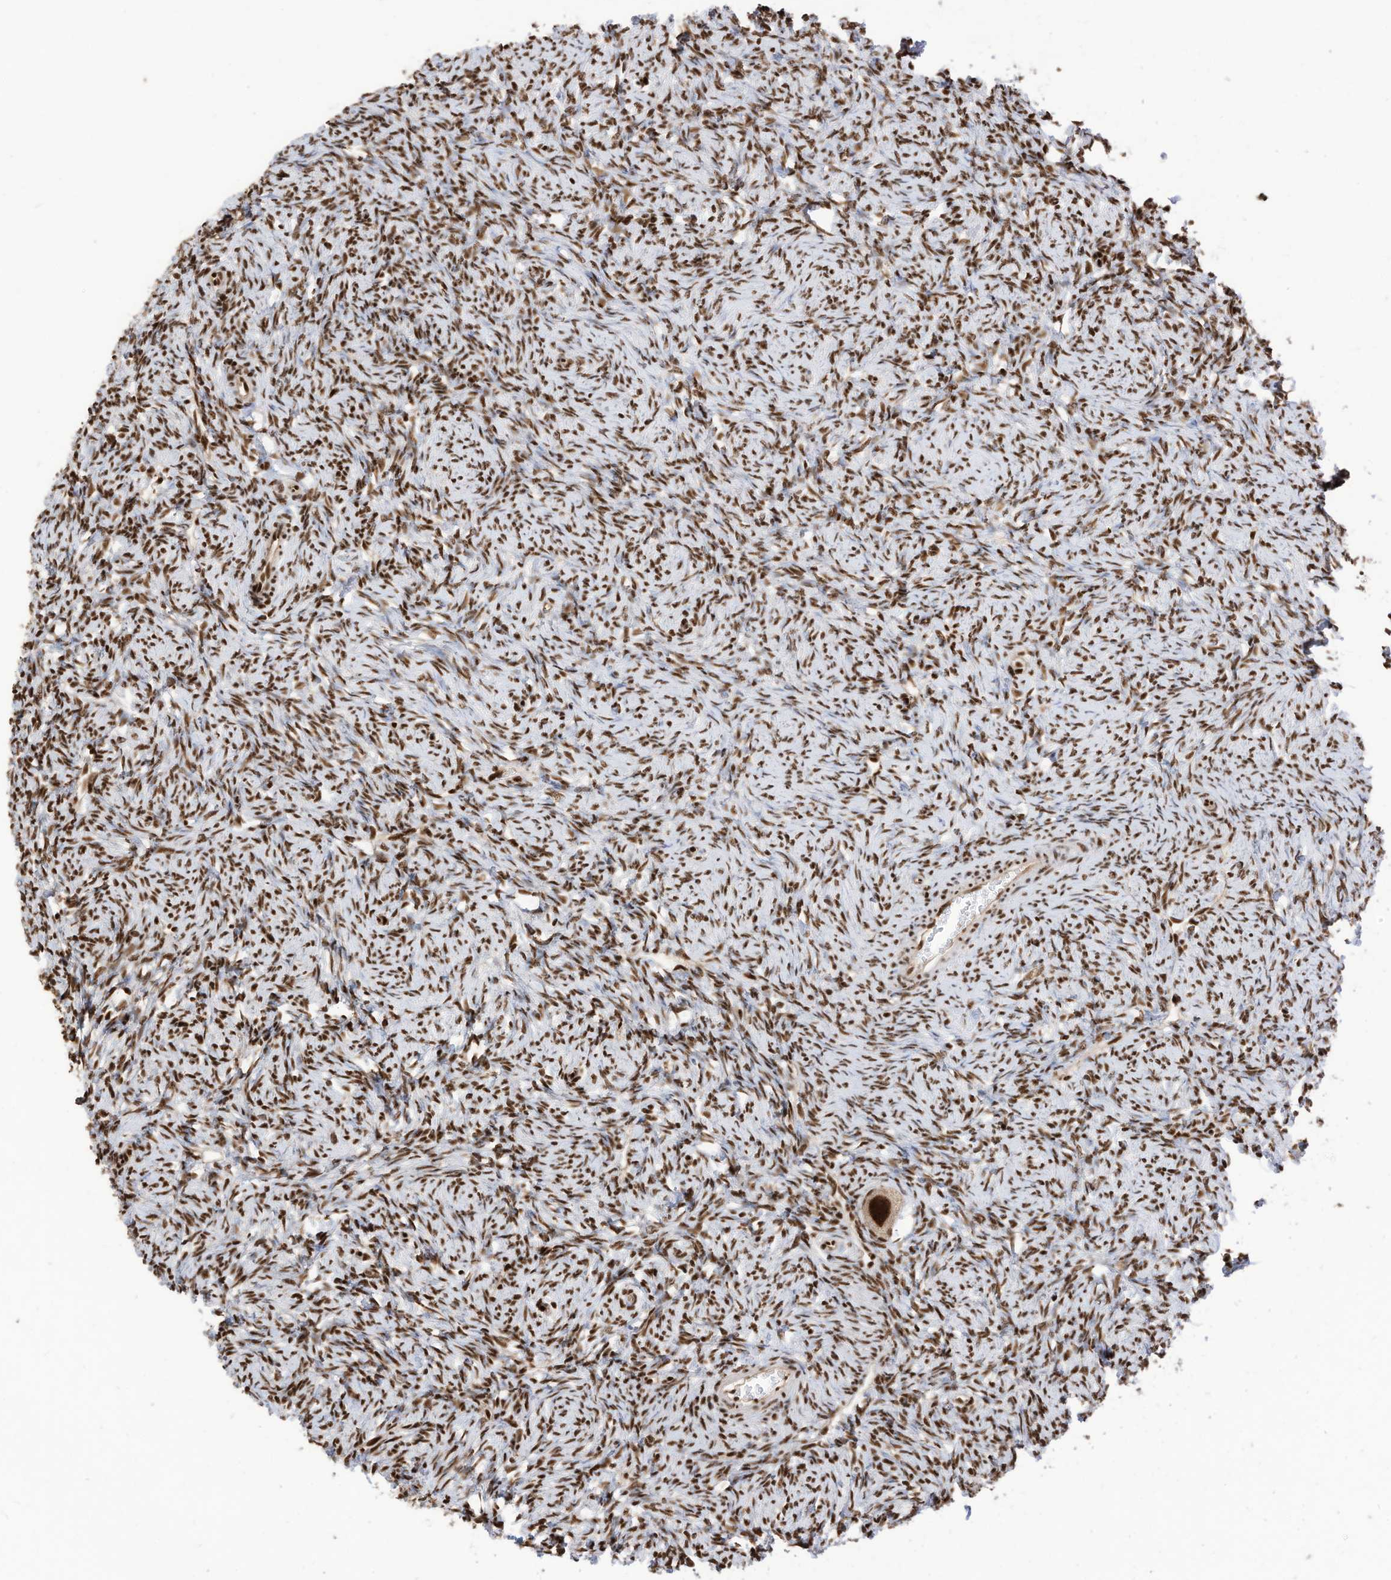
{"staining": {"intensity": "strong", "quantity": ">75%", "location": "nuclear"}, "tissue": "ovary", "cell_type": "Follicle cells", "image_type": "normal", "snomed": [{"axis": "morphology", "description": "Normal tissue, NOS"}, {"axis": "morphology", "description": "Cyst, NOS"}, {"axis": "topography", "description": "Ovary"}], "caption": "Protein analysis of unremarkable ovary exhibits strong nuclear expression in about >75% of follicle cells.", "gene": "SF3A3", "patient": {"sex": "female", "age": 33}}